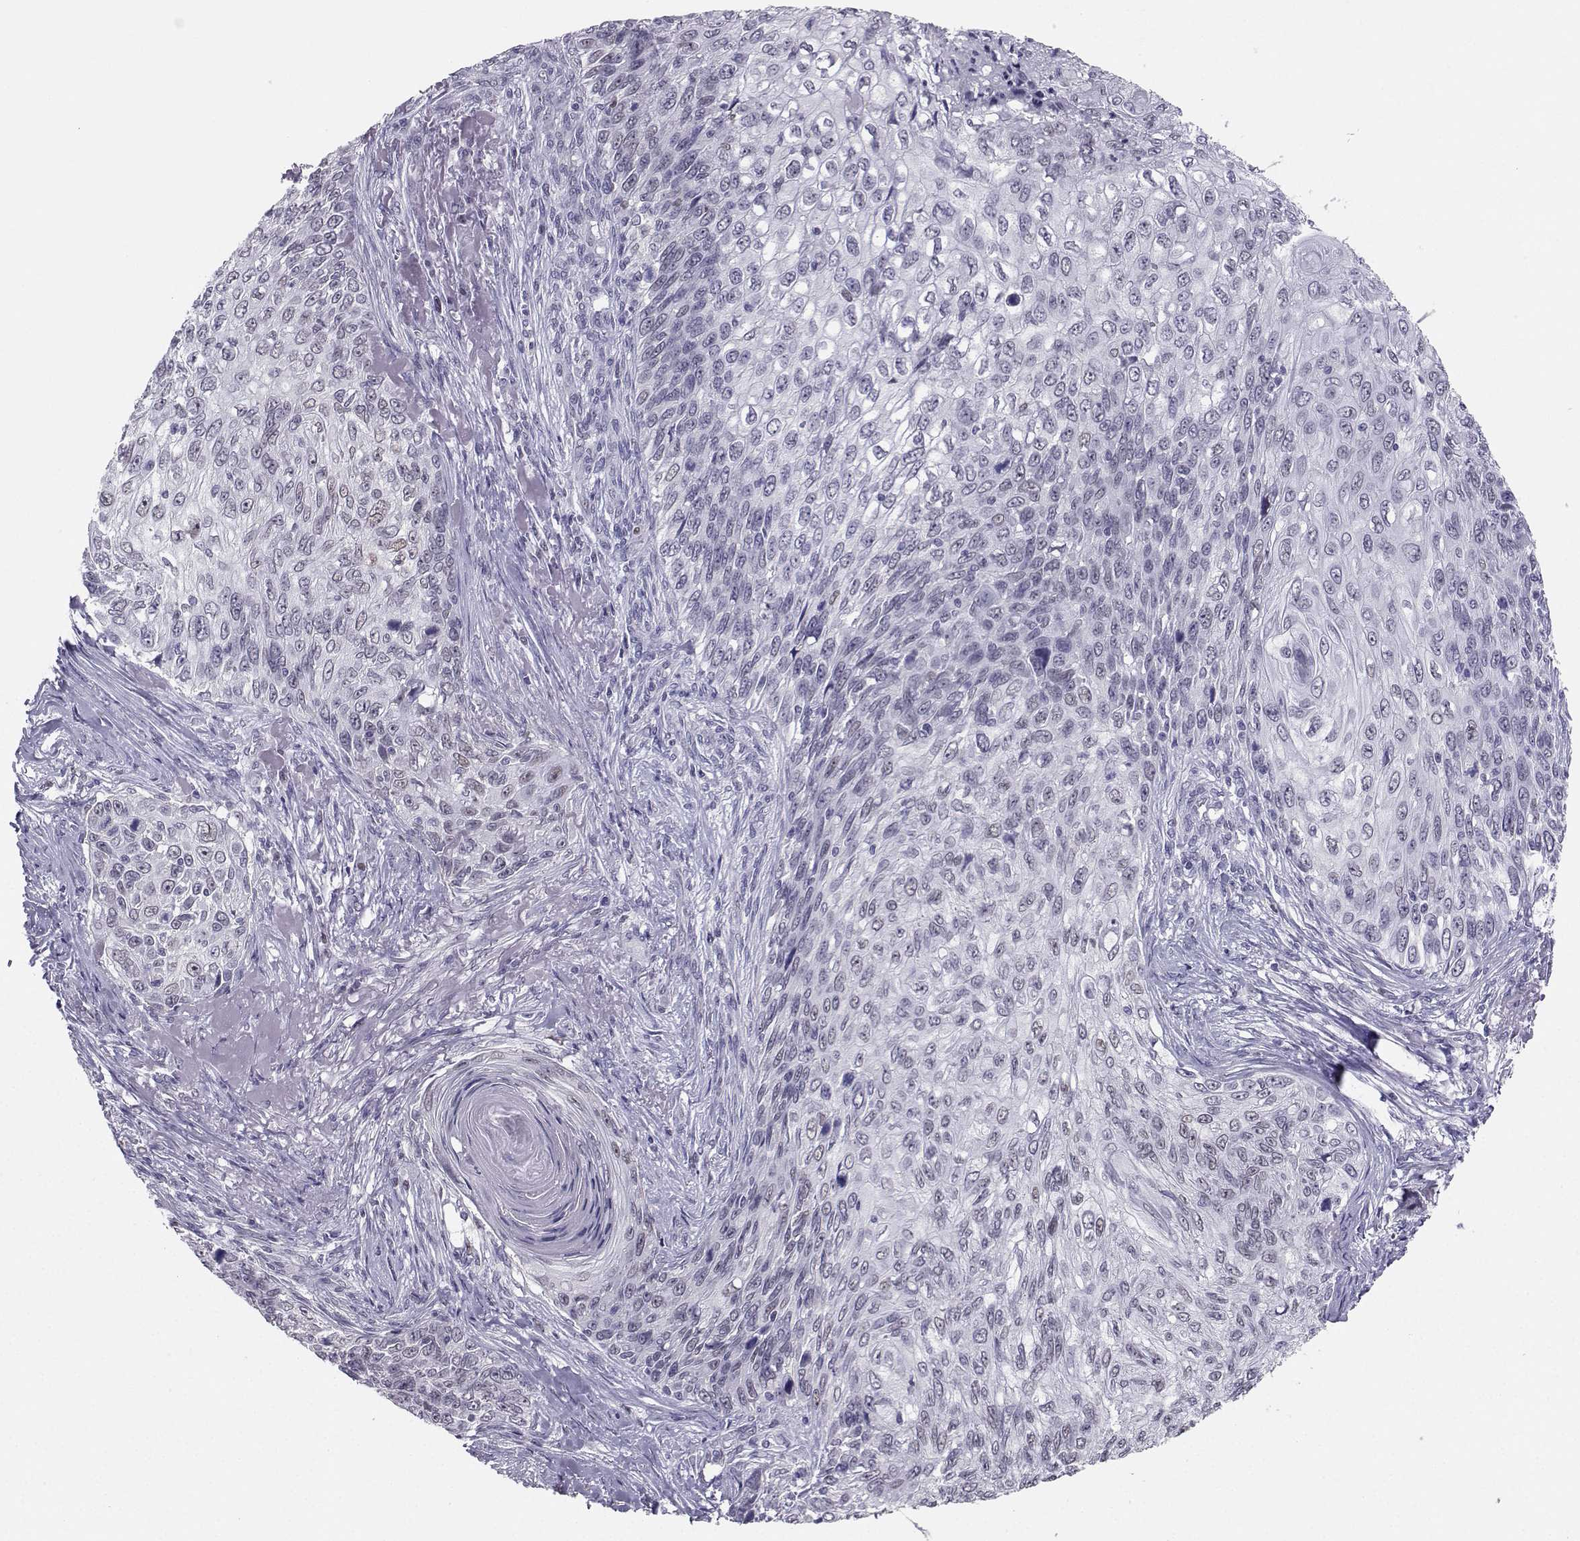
{"staining": {"intensity": "negative", "quantity": "none", "location": "none"}, "tissue": "skin cancer", "cell_type": "Tumor cells", "image_type": "cancer", "snomed": [{"axis": "morphology", "description": "Squamous cell carcinoma, NOS"}, {"axis": "topography", "description": "Skin"}], "caption": "Tumor cells show no significant protein expression in skin cancer (squamous cell carcinoma).", "gene": "TEDC2", "patient": {"sex": "male", "age": 92}}